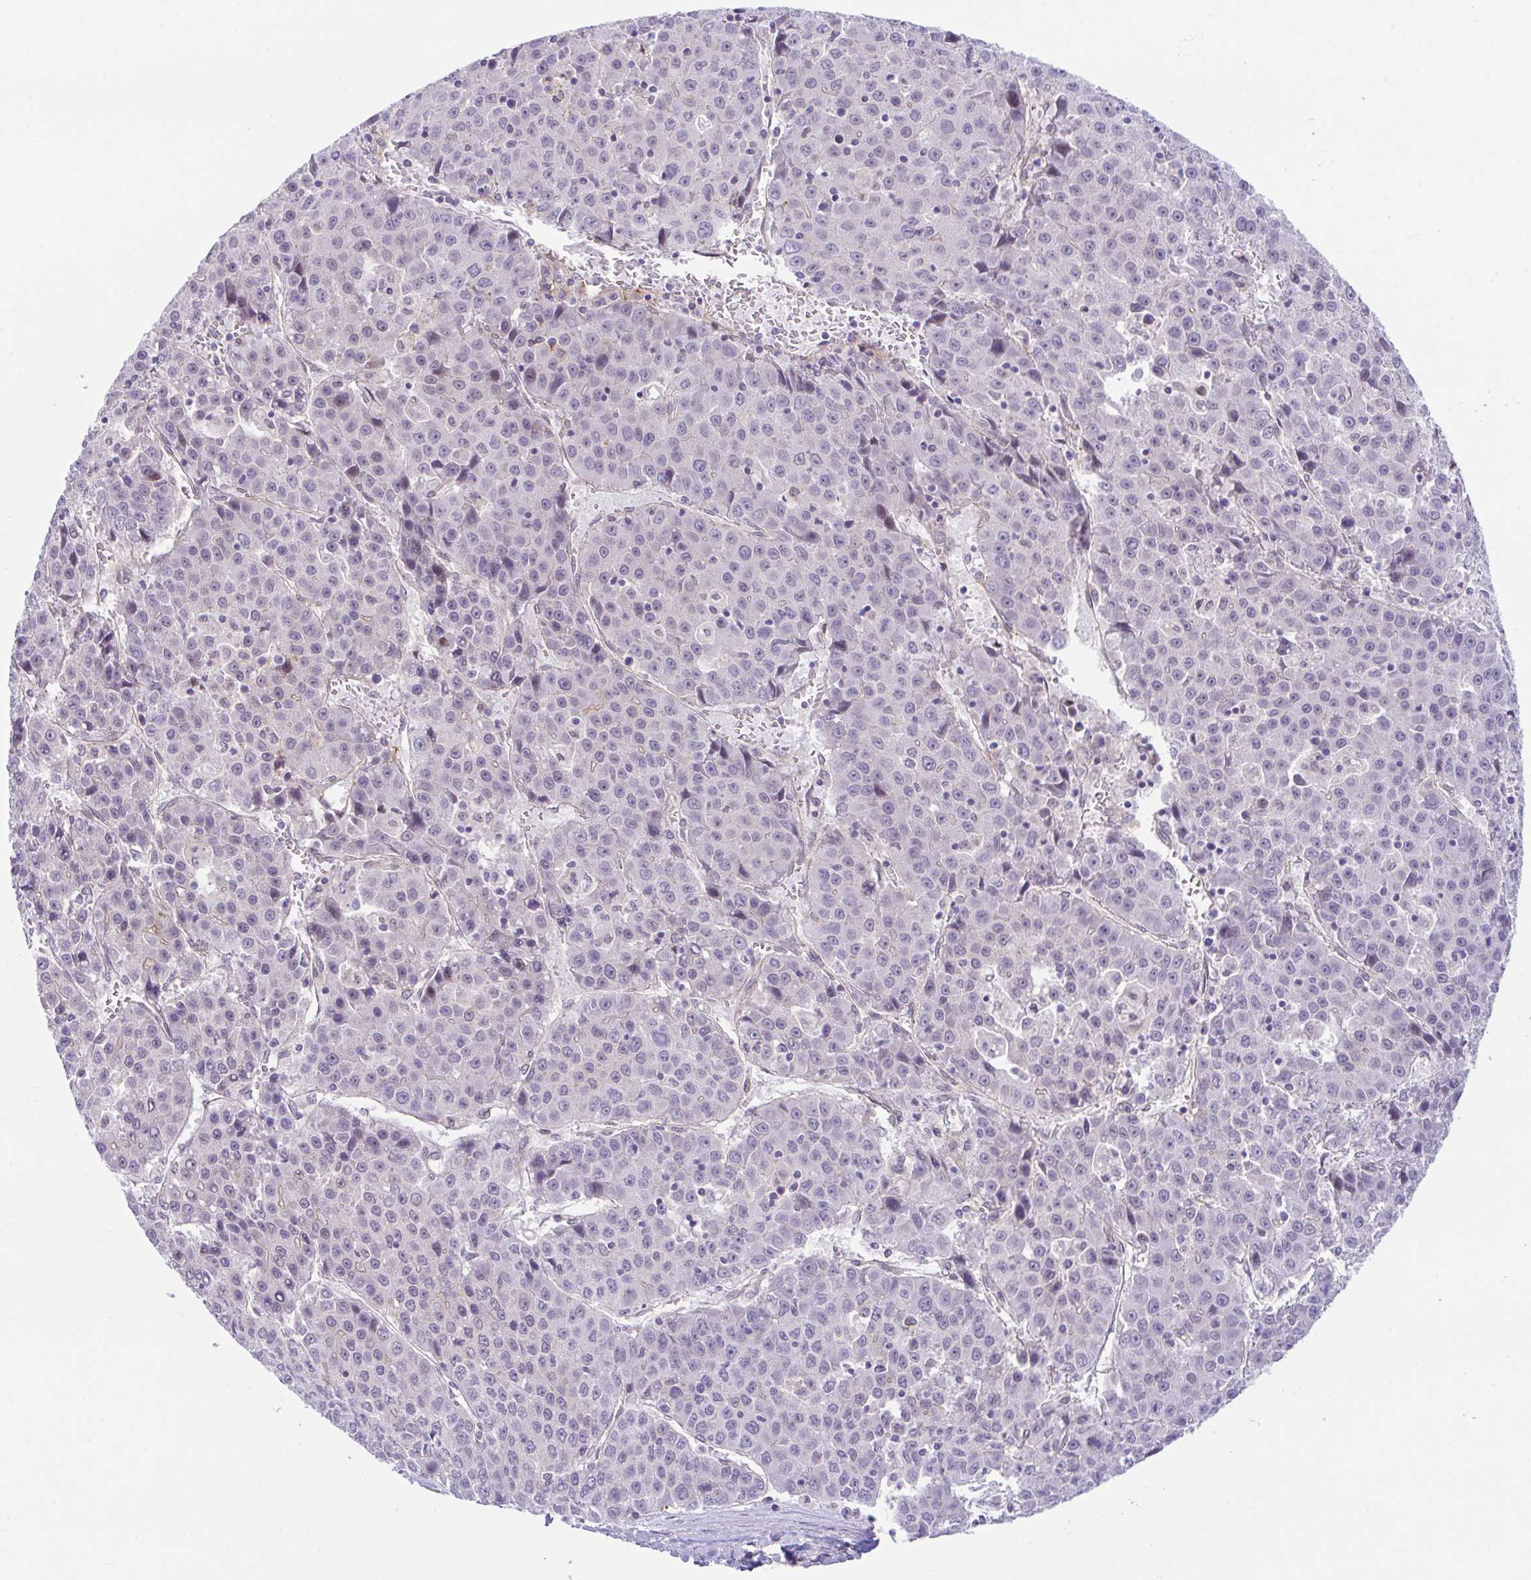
{"staining": {"intensity": "negative", "quantity": "none", "location": "none"}, "tissue": "liver cancer", "cell_type": "Tumor cells", "image_type": "cancer", "snomed": [{"axis": "morphology", "description": "Carcinoma, Hepatocellular, NOS"}, {"axis": "topography", "description": "Liver"}], "caption": "Liver hepatocellular carcinoma stained for a protein using immunohistochemistry (IHC) reveals no staining tumor cells.", "gene": "ZBED3", "patient": {"sex": "female", "age": 53}}